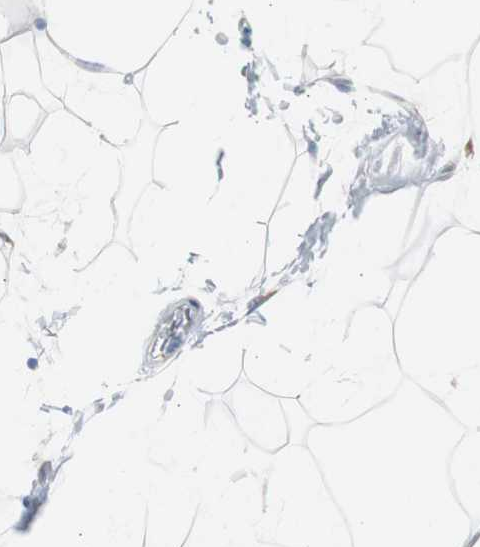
{"staining": {"intensity": "negative", "quantity": "none", "location": "none"}, "tissue": "adipose tissue", "cell_type": "Adipocytes", "image_type": "normal", "snomed": [{"axis": "morphology", "description": "Normal tissue, NOS"}, {"axis": "topography", "description": "Soft tissue"}], "caption": "DAB (3,3'-diaminobenzidine) immunohistochemical staining of benign adipose tissue demonstrates no significant staining in adipocytes. (Brightfield microscopy of DAB (3,3'-diaminobenzidine) IHC at high magnification).", "gene": "RPS12", "patient": {"sex": "male", "age": 72}}